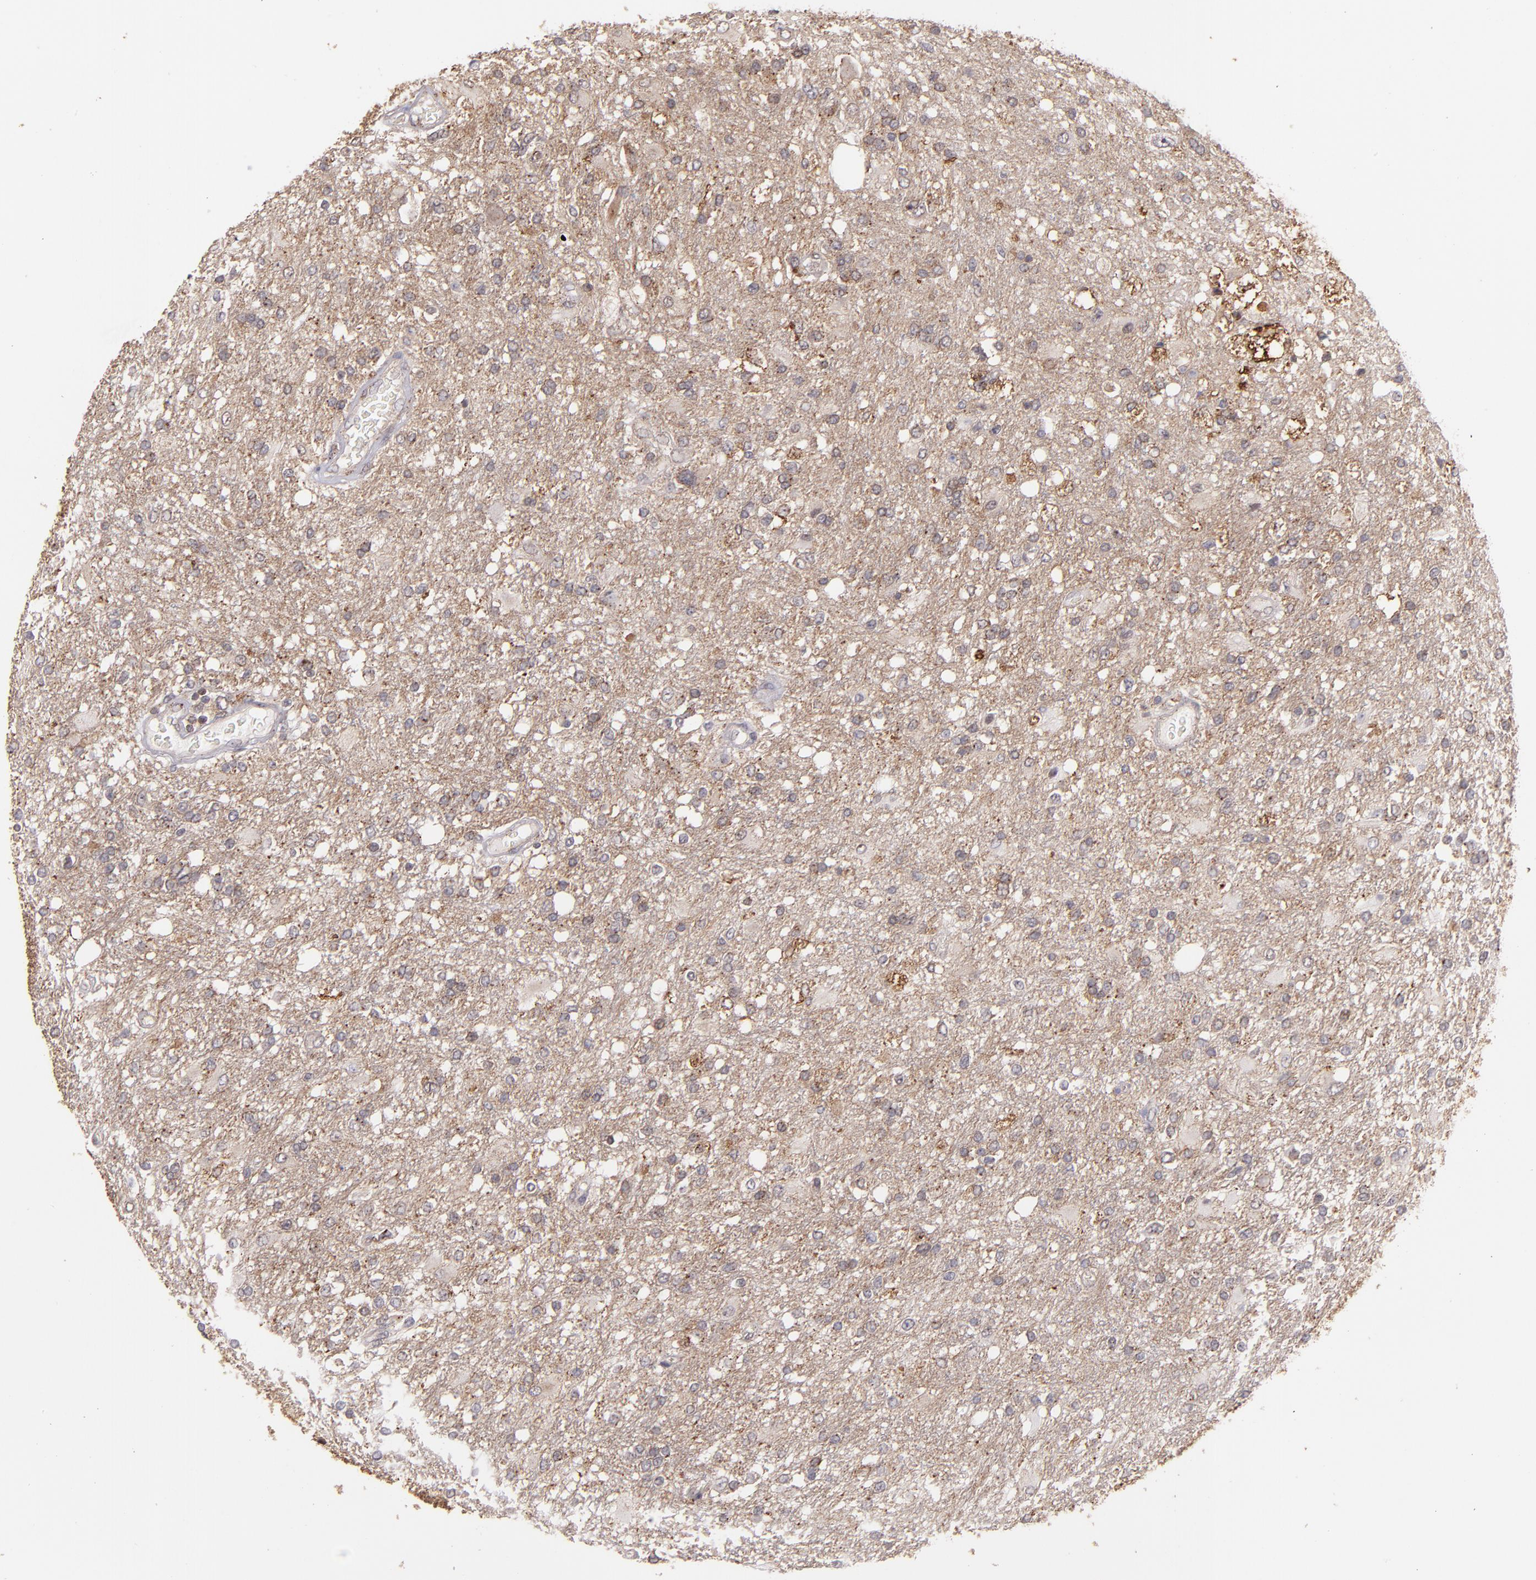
{"staining": {"intensity": "moderate", "quantity": "<25%", "location": "cytoplasmic/membranous"}, "tissue": "glioma", "cell_type": "Tumor cells", "image_type": "cancer", "snomed": [{"axis": "morphology", "description": "Glioma, malignant, High grade"}, {"axis": "topography", "description": "Cerebral cortex"}], "caption": "The immunohistochemical stain shows moderate cytoplasmic/membranous positivity in tumor cells of glioma tissue. (Stains: DAB in brown, nuclei in blue, Microscopy: brightfield microscopy at high magnification).", "gene": "ZFYVE1", "patient": {"sex": "male", "age": 79}}